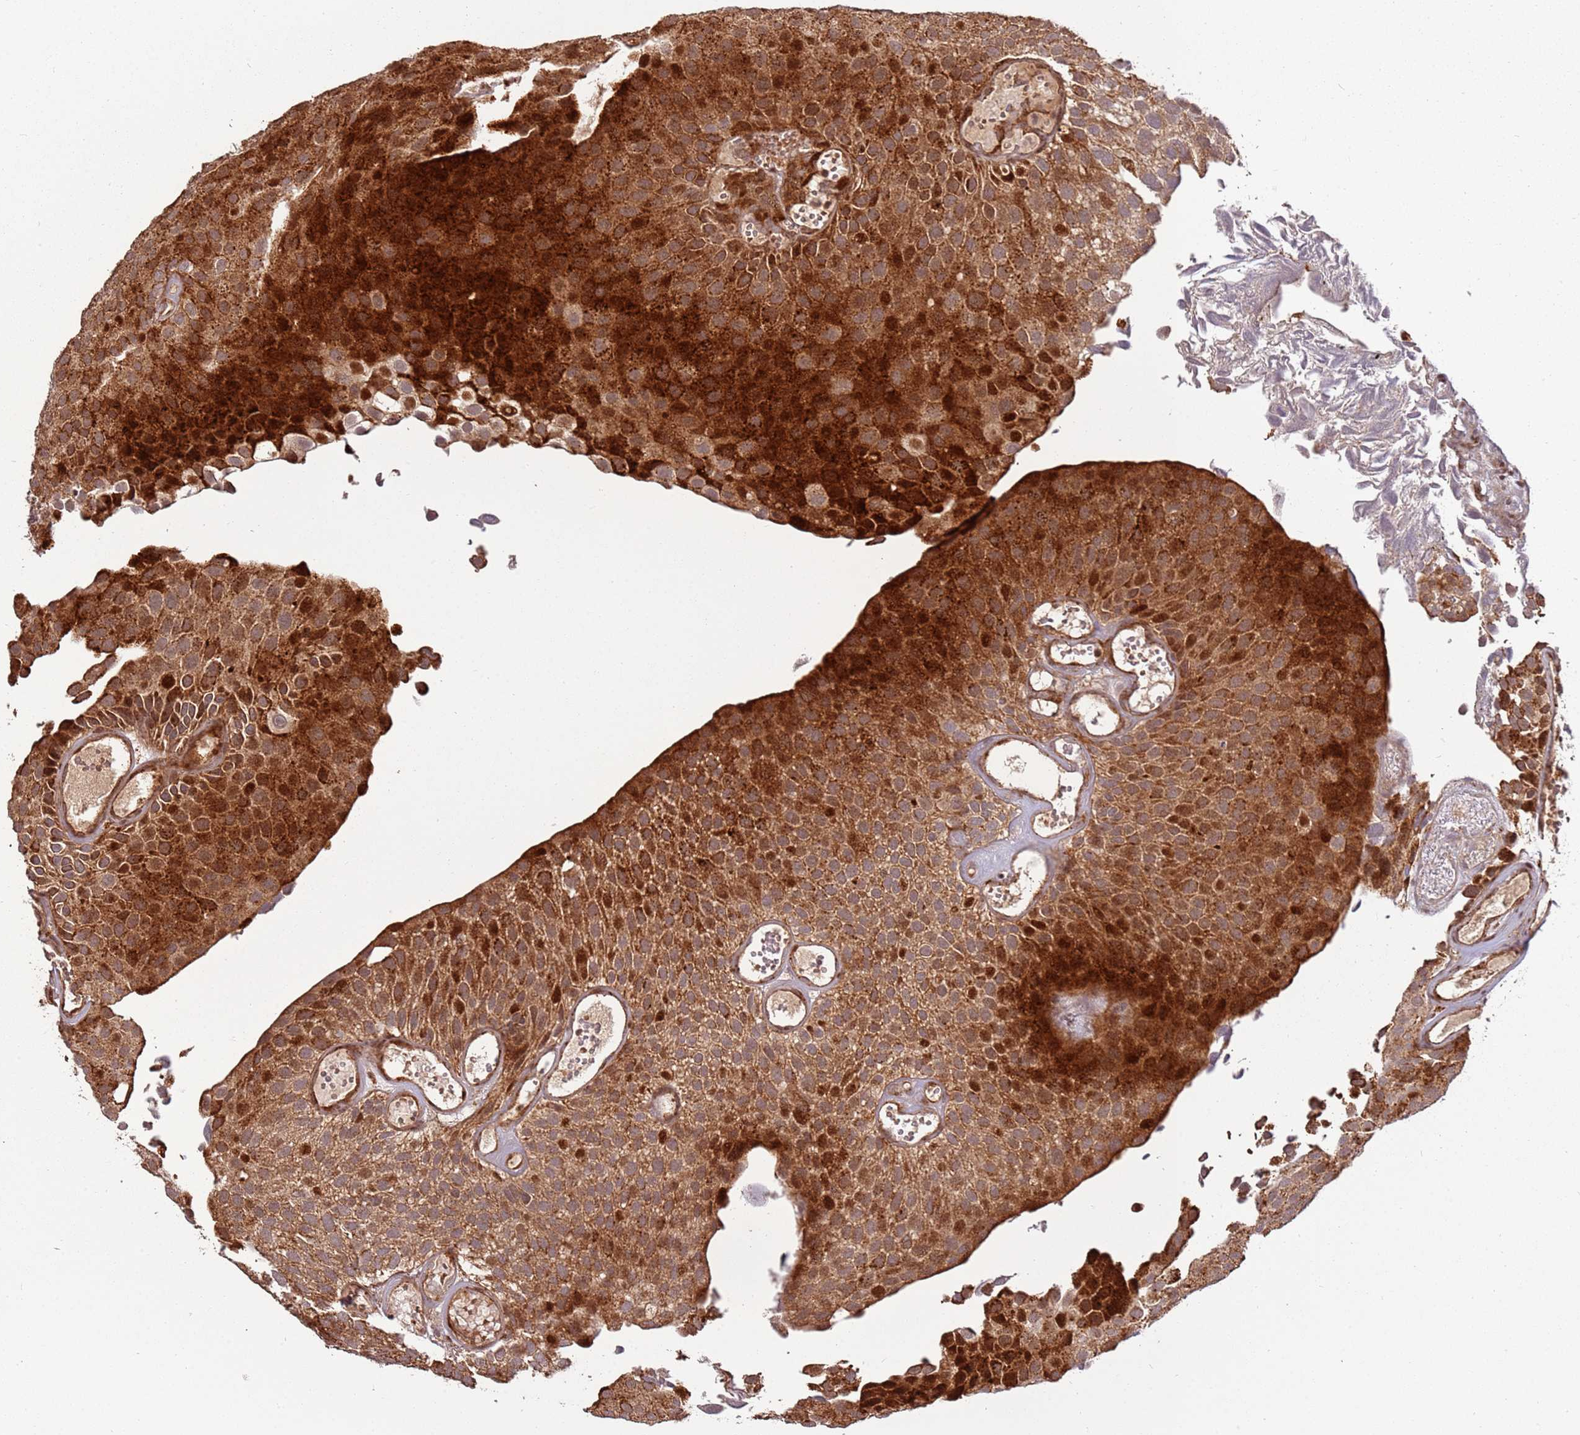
{"staining": {"intensity": "strong", "quantity": ">75%", "location": "cytoplasmic/membranous,nuclear"}, "tissue": "urothelial cancer", "cell_type": "Tumor cells", "image_type": "cancer", "snomed": [{"axis": "morphology", "description": "Urothelial carcinoma, Low grade"}, {"axis": "topography", "description": "Urinary bladder"}], "caption": "Urothelial cancer stained with a protein marker displays strong staining in tumor cells.", "gene": "RHBDL1", "patient": {"sex": "male", "age": 89}}